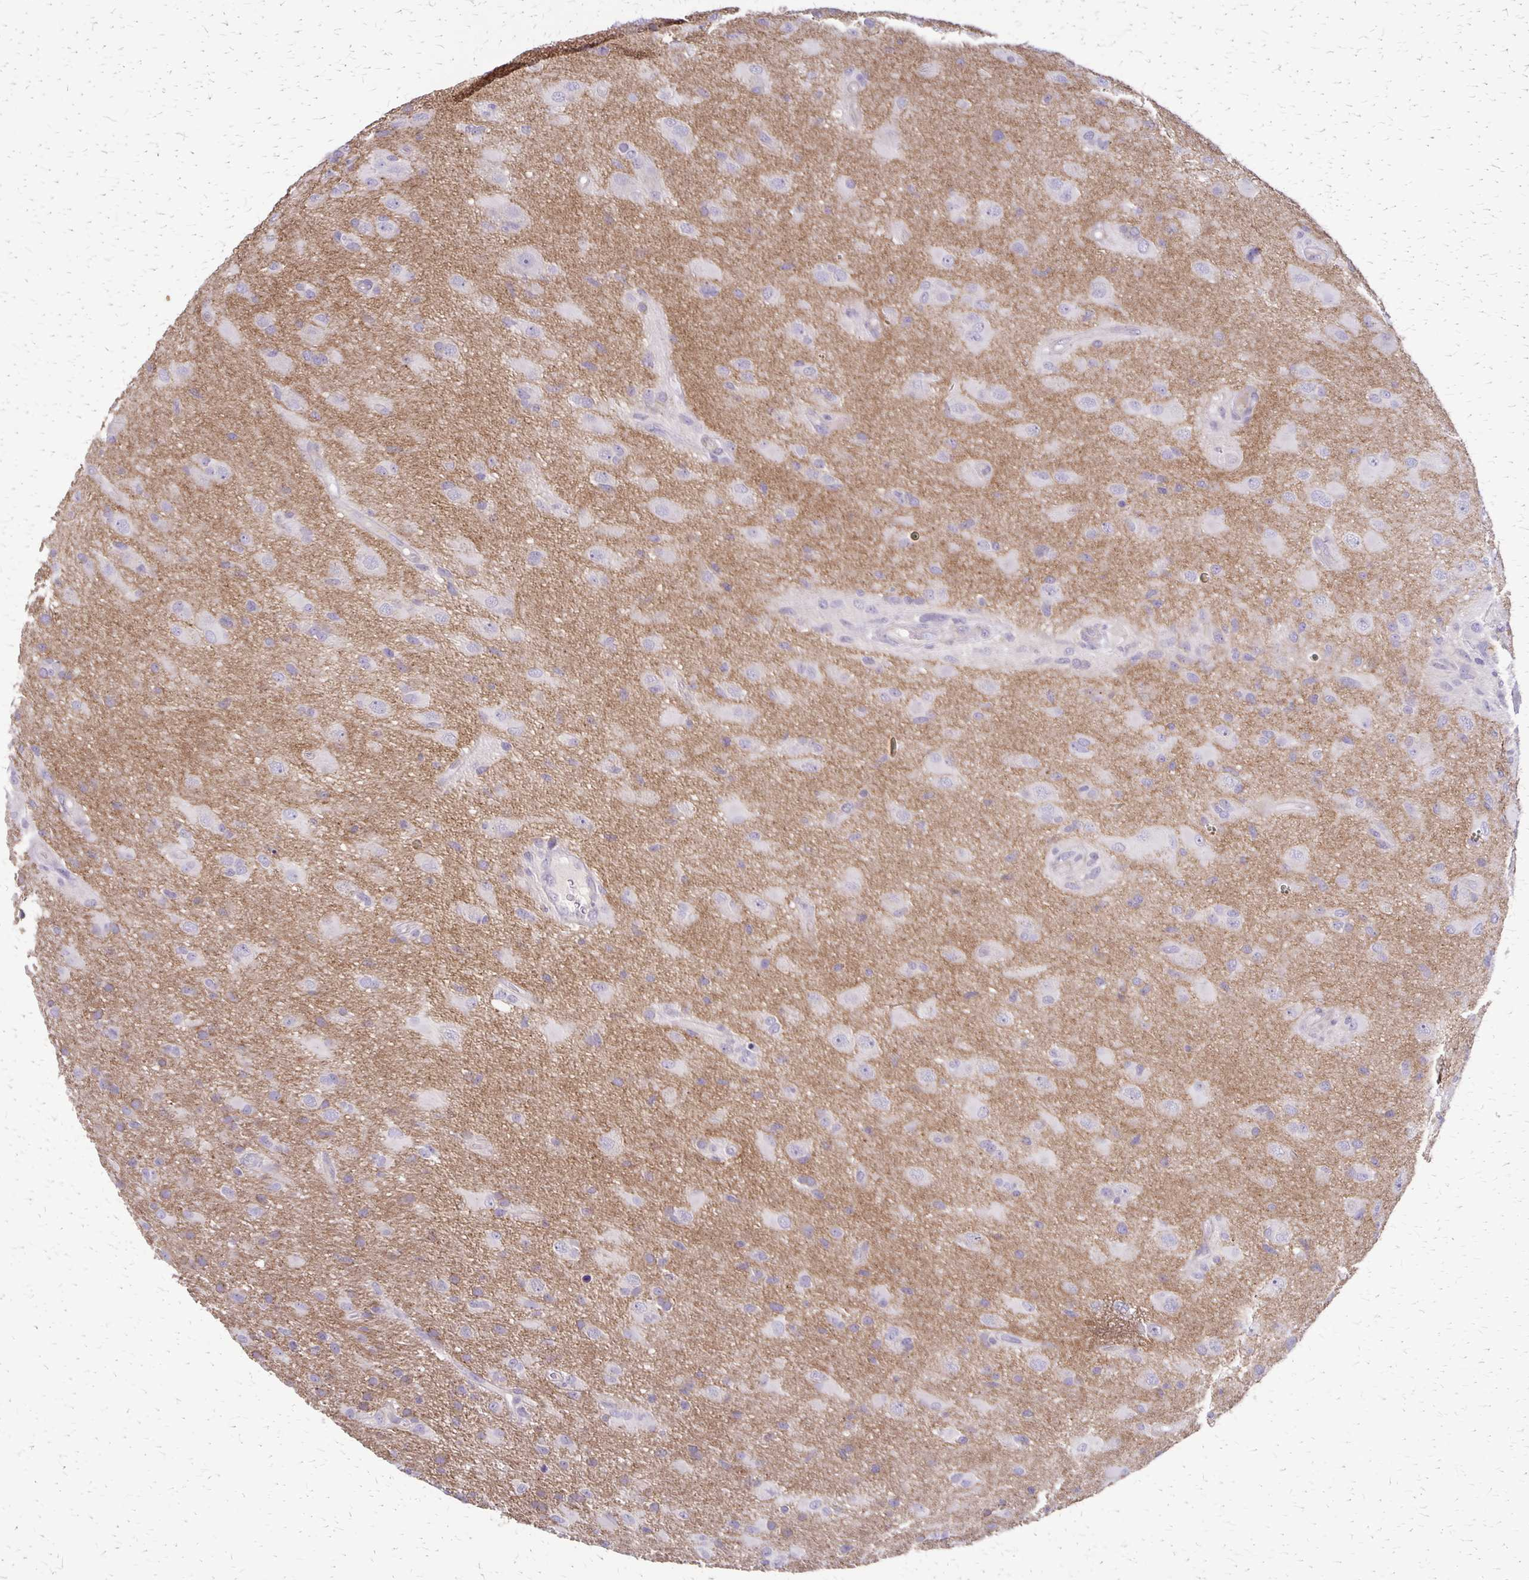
{"staining": {"intensity": "negative", "quantity": "none", "location": "none"}, "tissue": "glioma", "cell_type": "Tumor cells", "image_type": "cancer", "snomed": [{"axis": "morphology", "description": "Glioma, malignant, High grade"}, {"axis": "topography", "description": "Brain"}], "caption": "Tumor cells show no significant protein expression in glioma.", "gene": "SEPTIN5", "patient": {"sex": "male", "age": 53}}